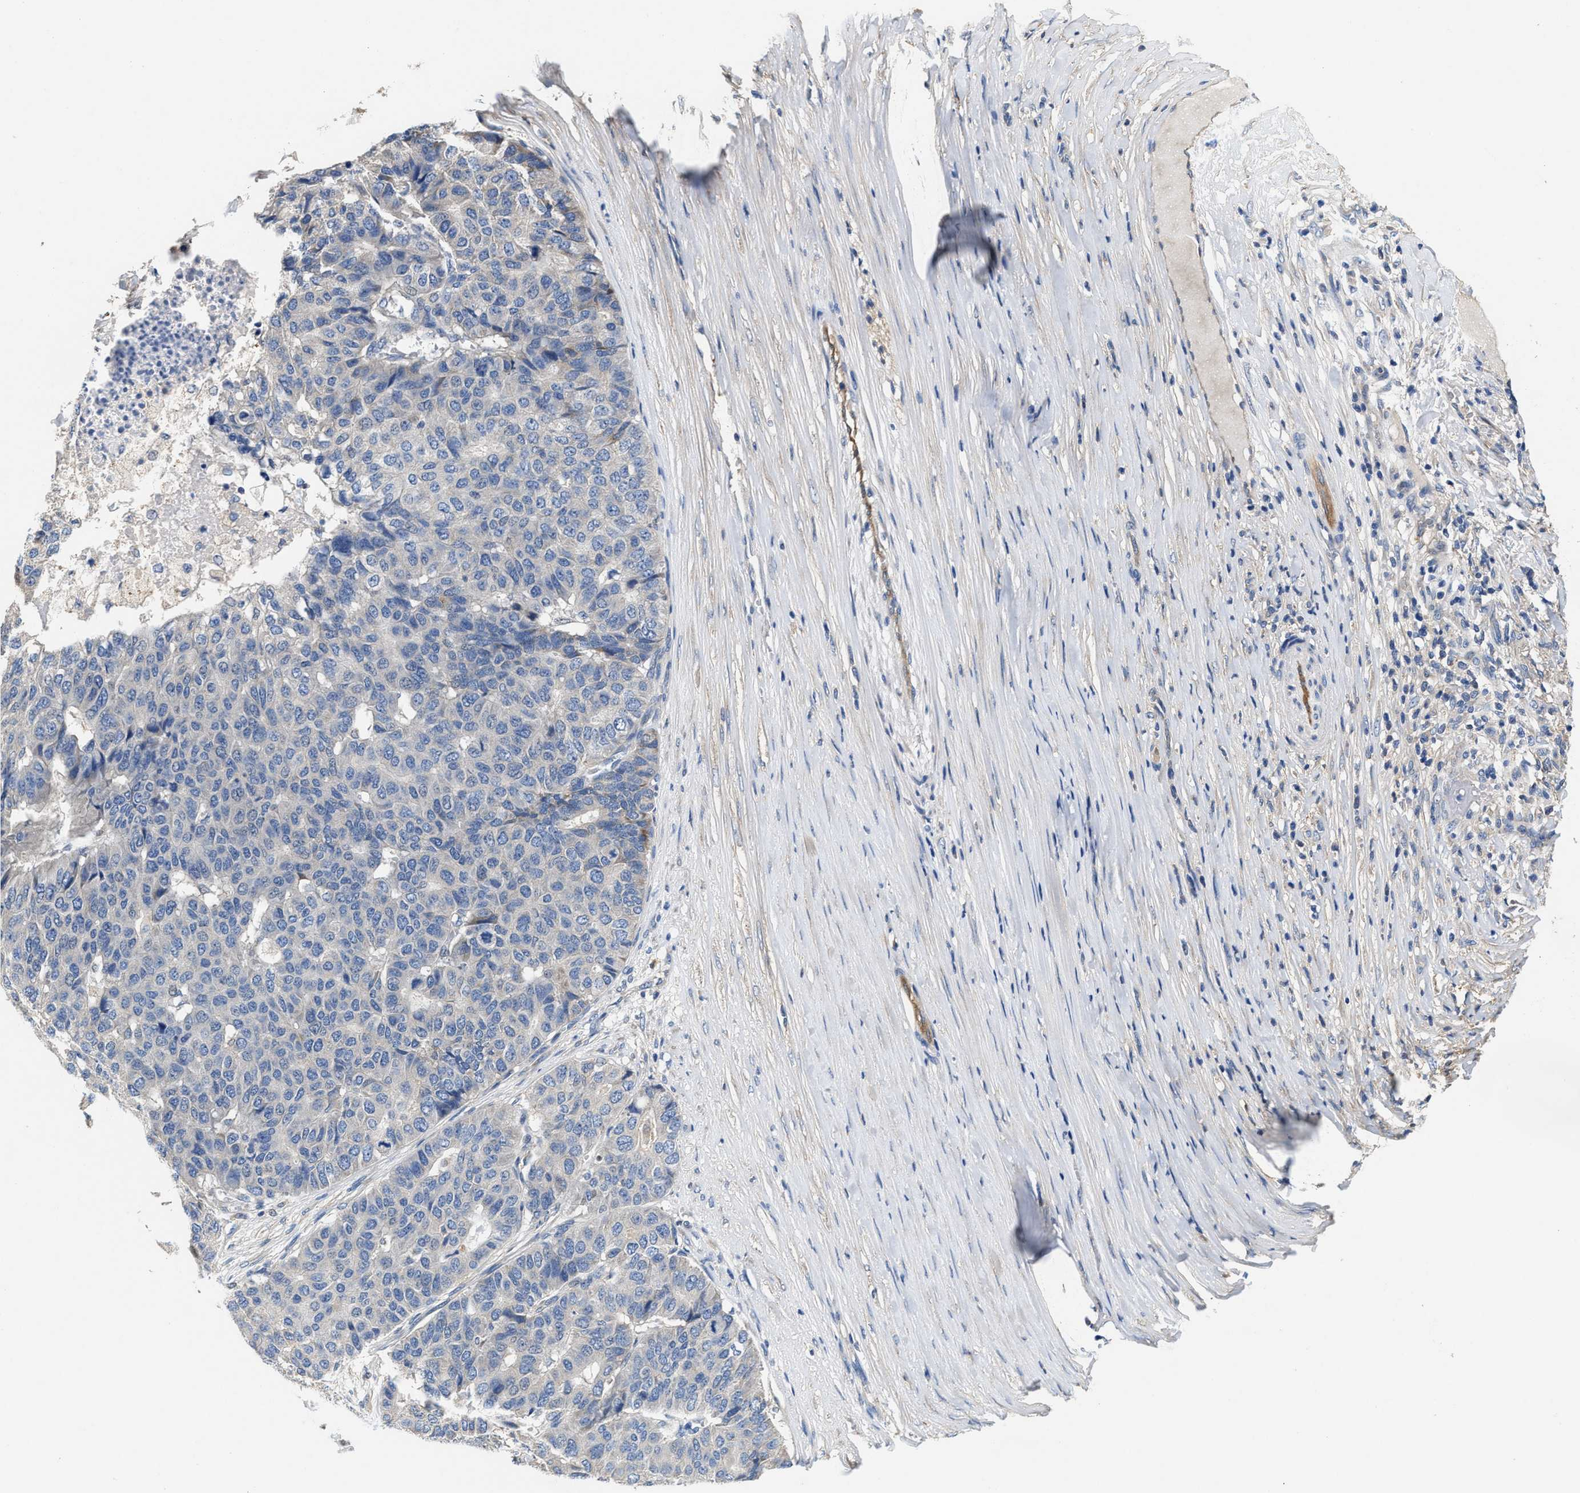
{"staining": {"intensity": "negative", "quantity": "none", "location": "none"}, "tissue": "pancreatic cancer", "cell_type": "Tumor cells", "image_type": "cancer", "snomed": [{"axis": "morphology", "description": "Adenocarcinoma, NOS"}, {"axis": "topography", "description": "Pancreas"}], "caption": "The IHC image has no significant staining in tumor cells of pancreatic cancer tissue.", "gene": "PEG10", "patient": {"sex": "male", "age": 50}}